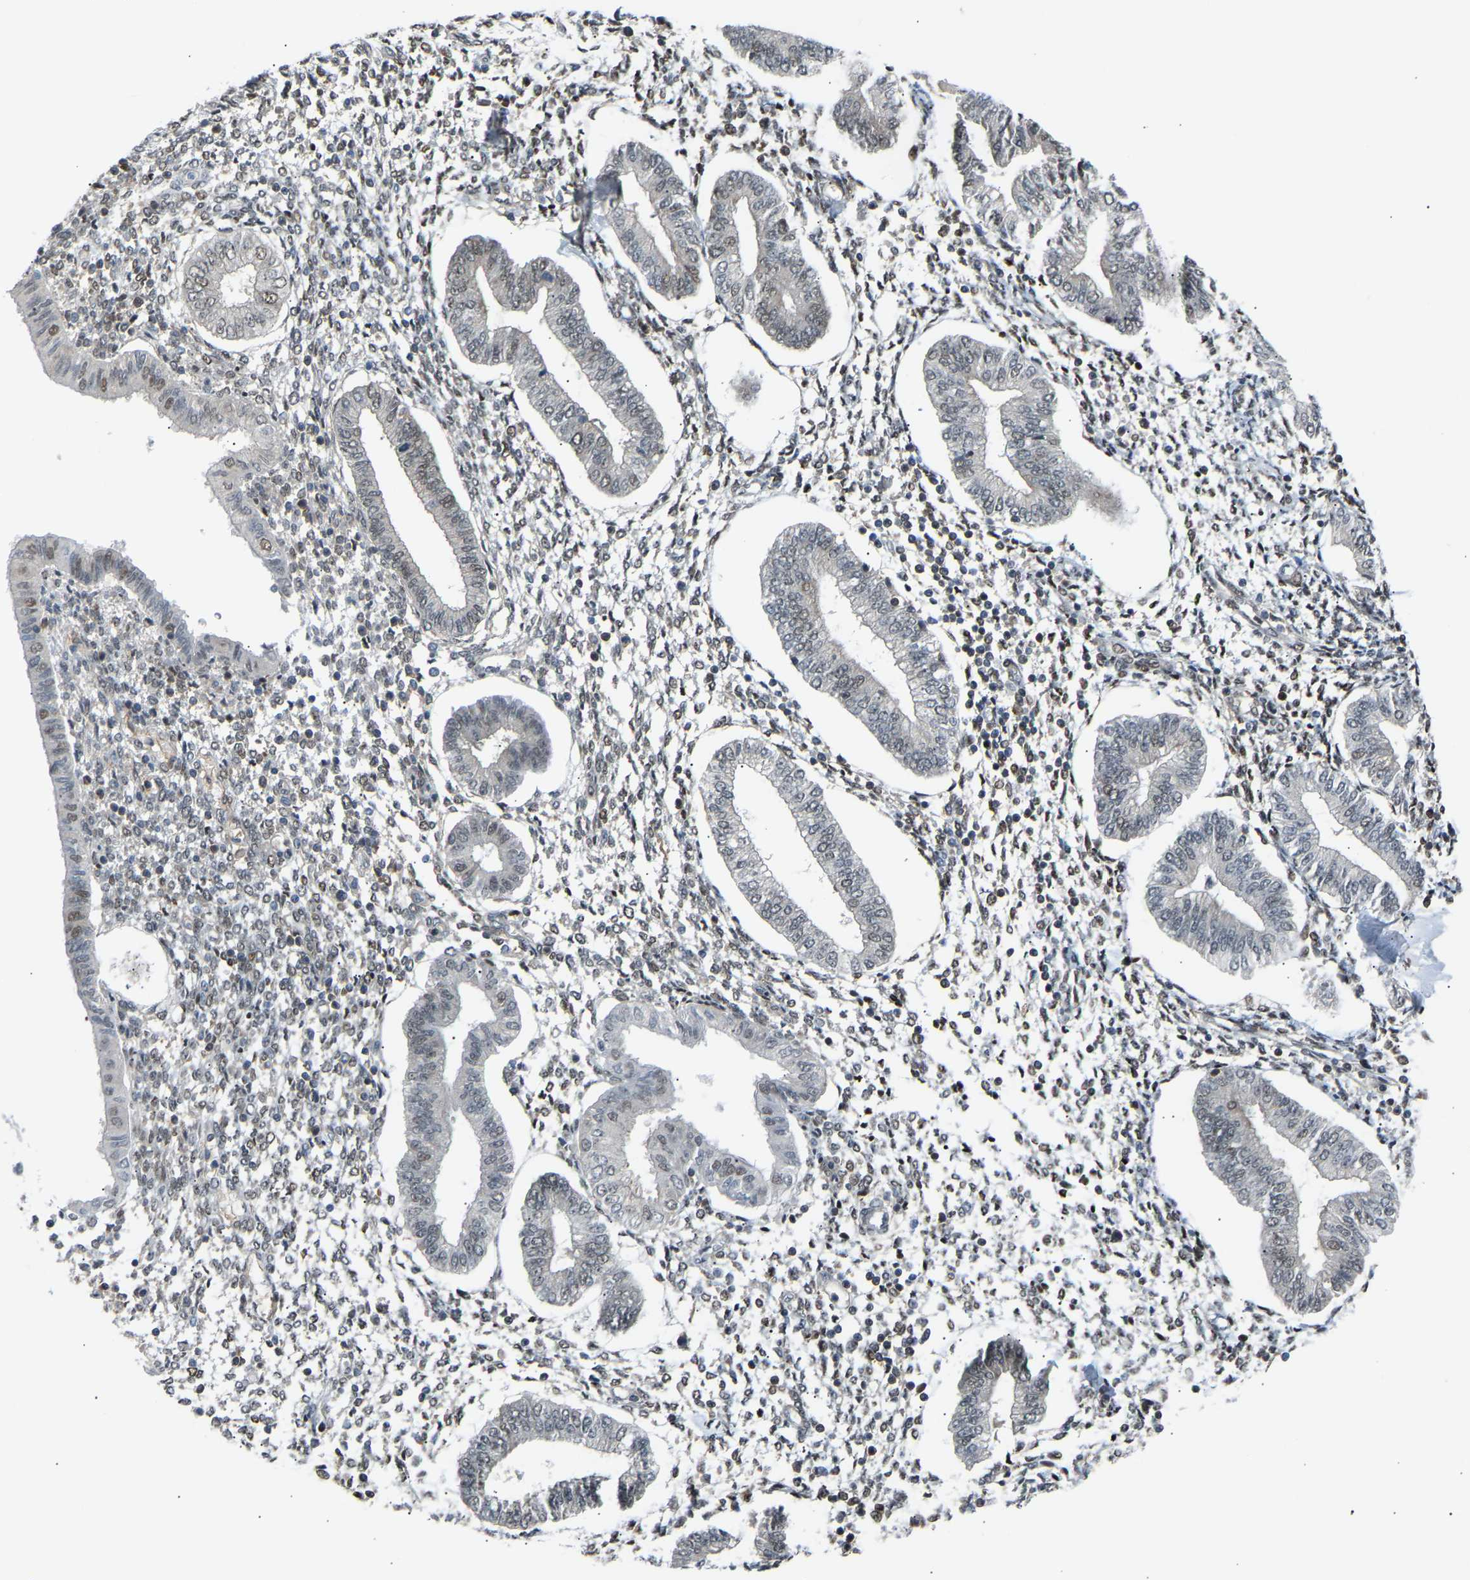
{"staining": {"intensity": "strong", "quantity": ">75%", "location": "nuclear"}, "tissue": "endometrium", "cell_type": "Cells in endometrial stroma", "image_type": "normal", "snomed": [{"axis": "morphology", "description": "Normal tissue, NOS"}, {"axis": "topography", "description": "Endometrium"}], "caption": "Immunohistochemistry histopathology image of benign endometrium: human endometrium stained using immunohistochemistry (IHC) displays high levels of strong protein expression localized specifically in the nuclear of cells in endometrial stroma, appearing as a nuclear brown color.", "gene": "SSBP2", "patient": {"sex": "female", "age": 50}}